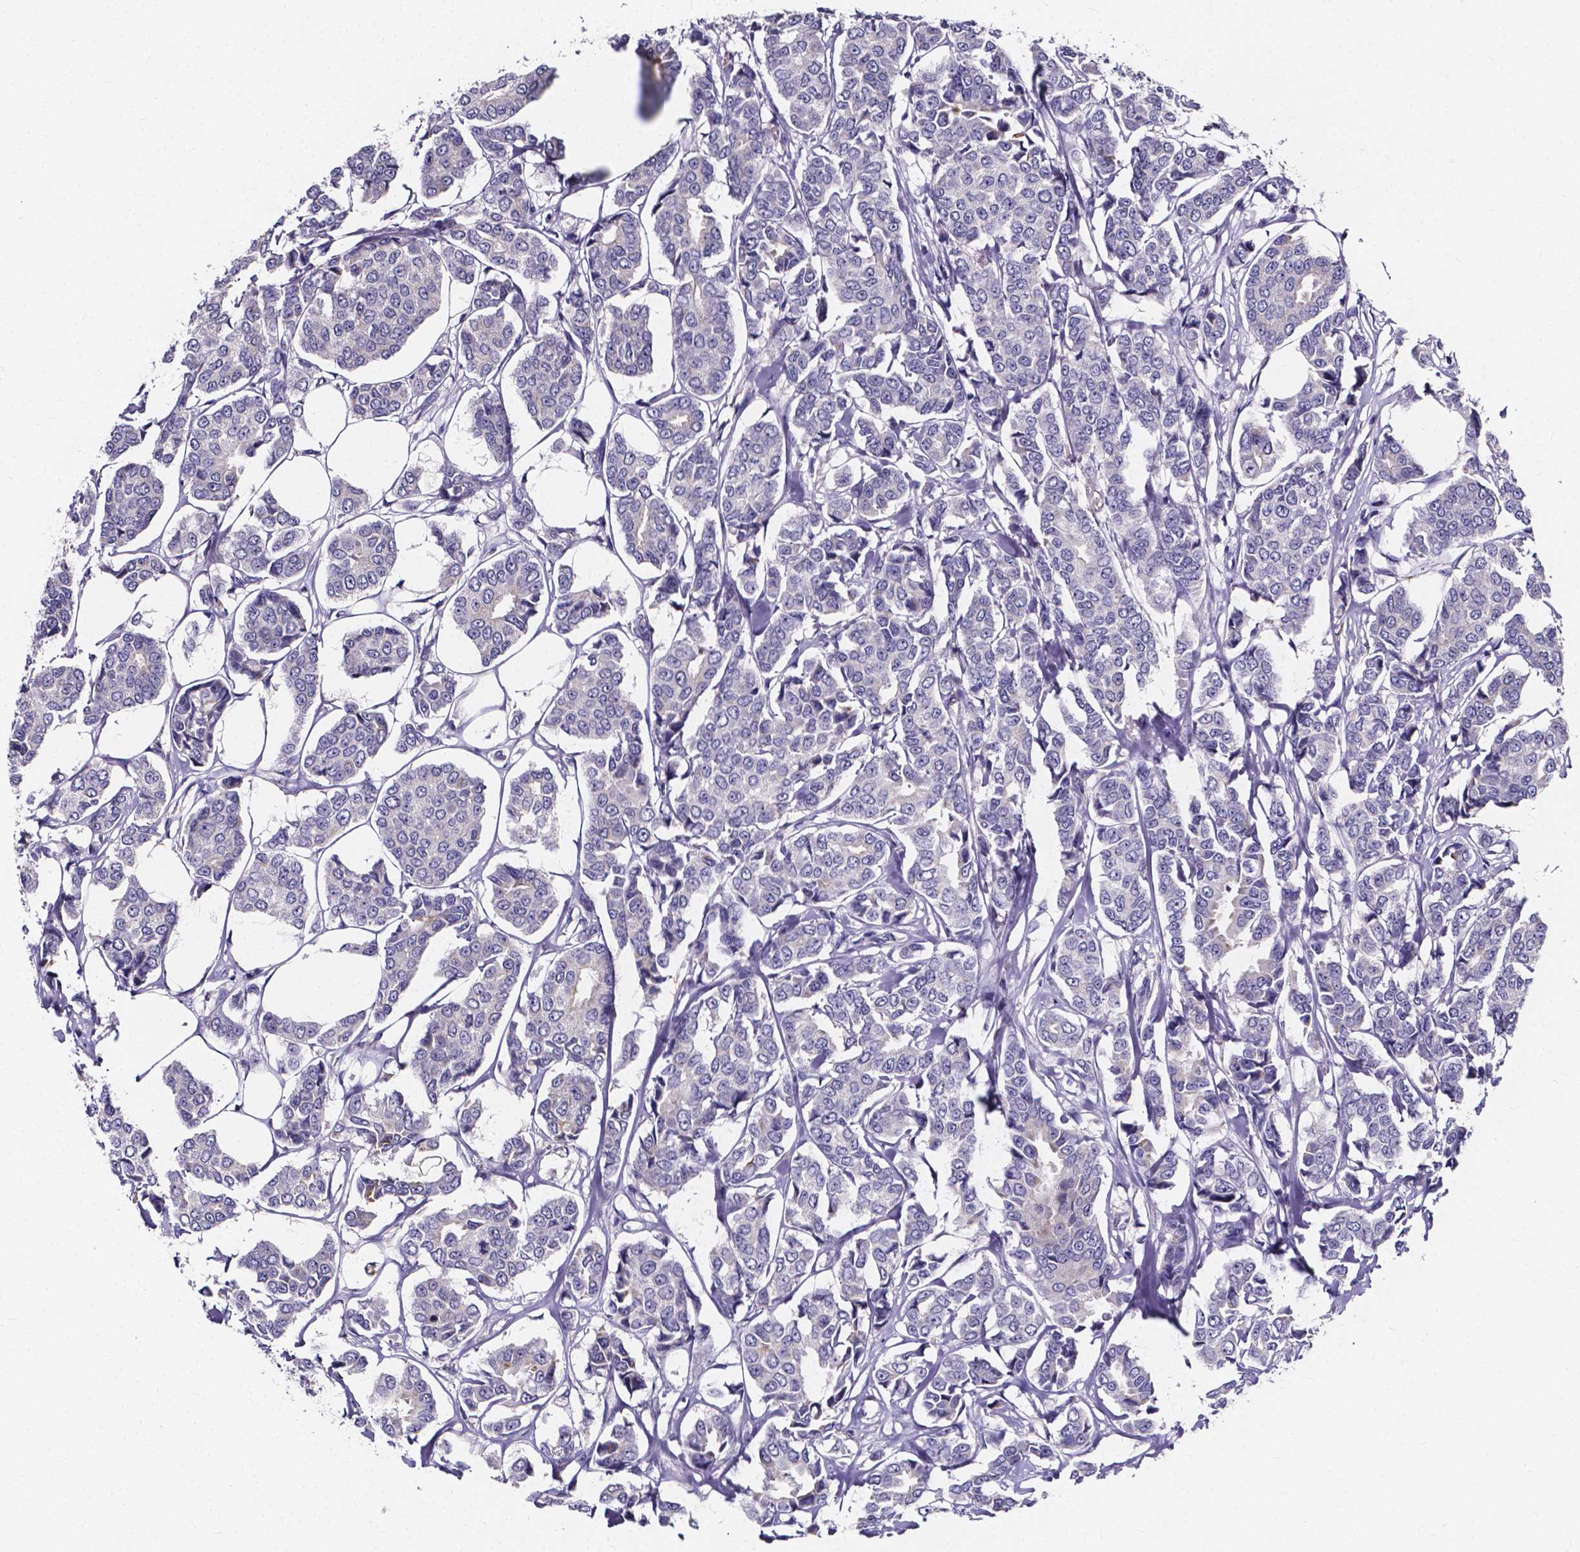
{"staining": {"intensity": "negative", "quantity": "none", "location": "none"}, "tissue": "breast cancer", "cell_type": "Tumor cells", "image_type": "cancer", "snomed": [{"axis": "morphology", "description": "Duct carcinoma"}, {"axis": "topography", "description": "Breast"}], "caption": "Immunohistochemistry (IHC) micrograph of invasive ductal carcinoma (breast) stained for a protein (brown), which shows no positivity in tumor cells.", "gene": "THEMIS", "patient": {"sex": "female", "age": 94}}